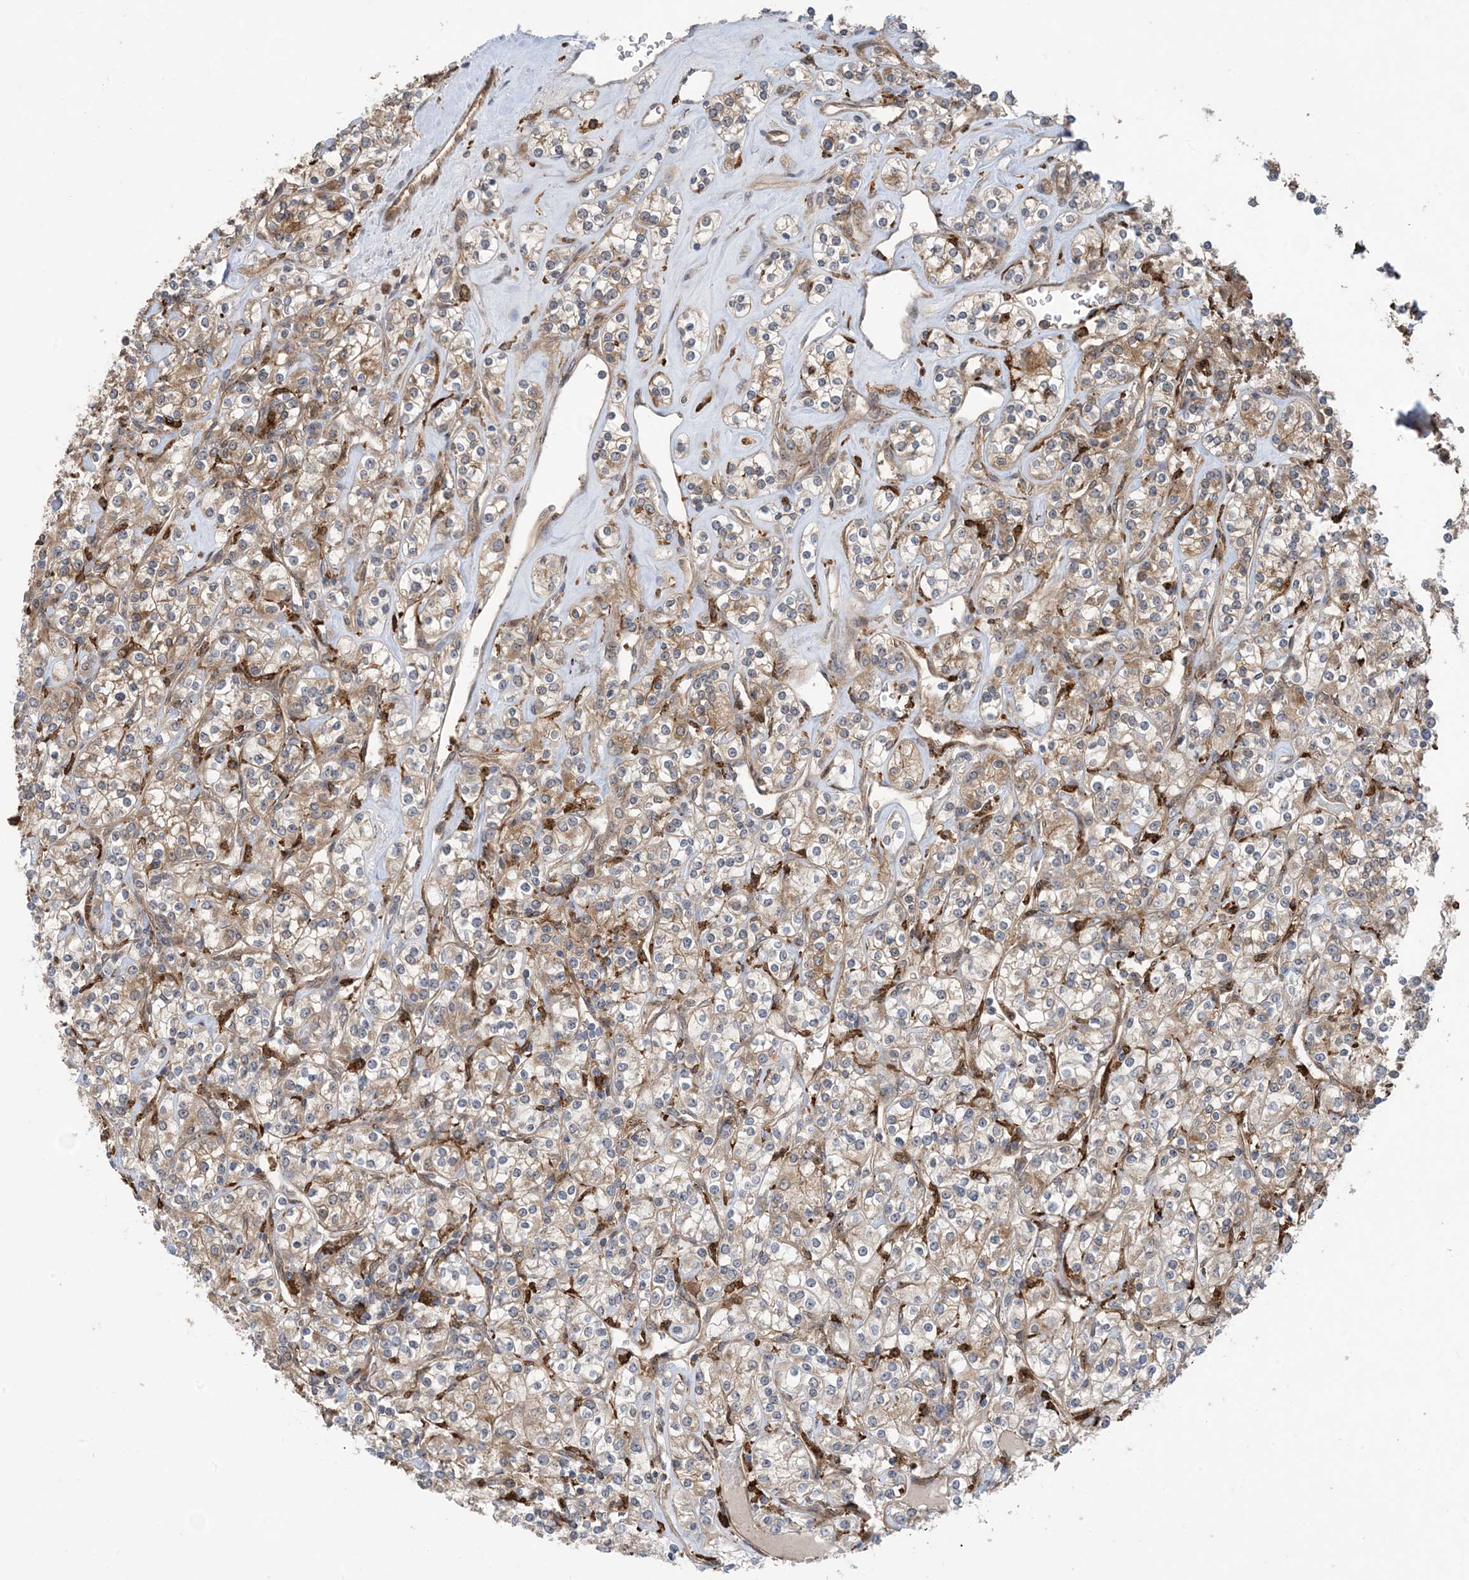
{"staining": {"intensity": "weak", "quantity": ">75%", "location": "cytoplasmic/membranous"}, "tissue": "renal cancer", "cell_type": "Tumor cells", "image_type": "cancer", "snomed": [{"axis": "morphology", "description": "Adenocarcinoma, NOS"}, {"axis": "topography", "description": "Kidney"}], "caption": "Protein analysis of adenocarcinoma (renal) tissue reveals weak cytoplasmic/membranous positivity in approximately >75% of tumor cells.", "gene": "HS1BP3", "patient": {"sex": "male", "age": 77}}